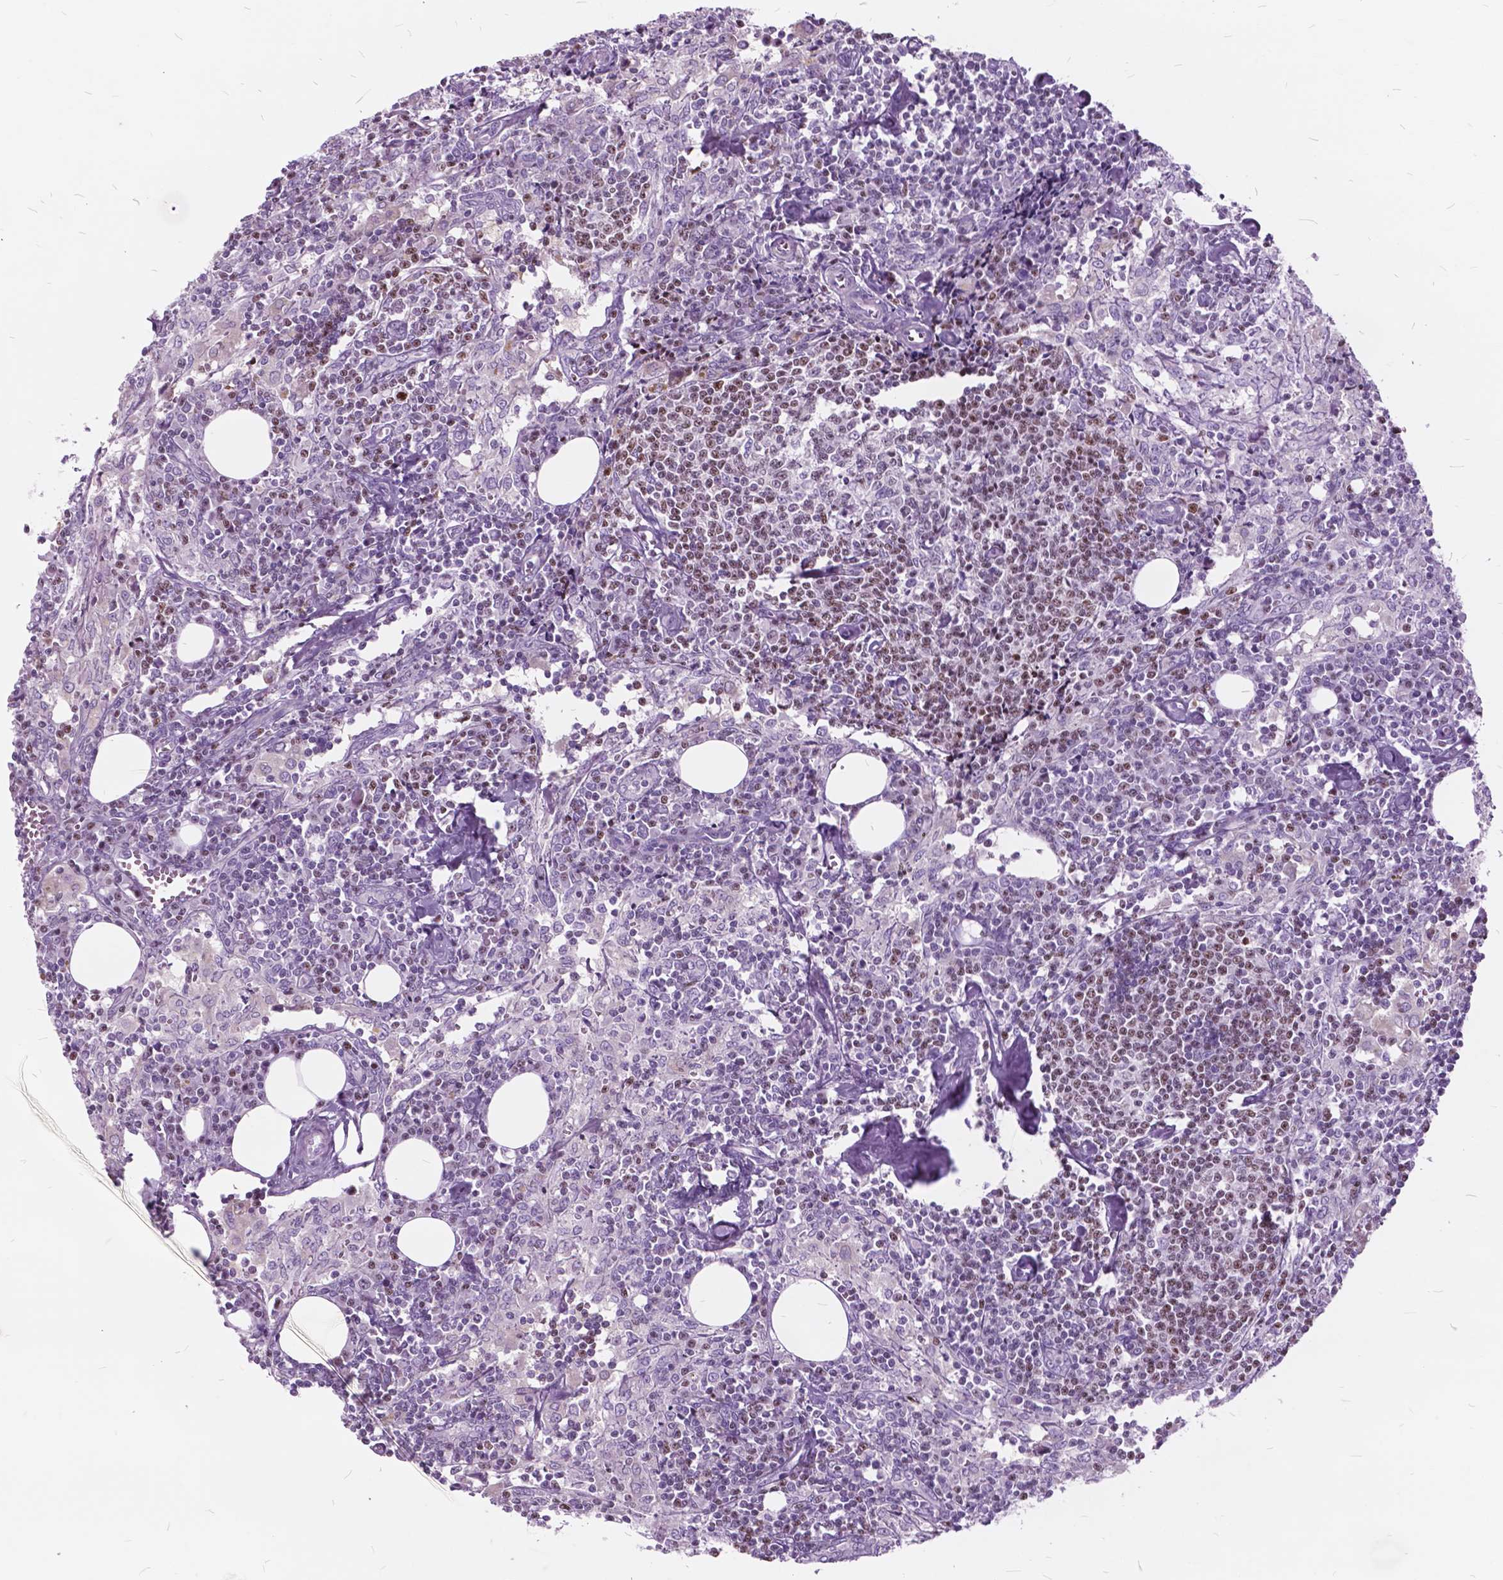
{"staining": {"intensity": "moderate", "quantity": "25%-75%", "location": "nuclear"}, "tissue": "lymph node", "cell_type": "Germinal center cells", "image_type": "normal", "snomed": [{"axis": "morphology", "description": "Normal tissue, NOS"}, {"axis": "topography", "description": "Lymph node"}], "caption": "Approximately 25%-75% of germinal center cells in normal lymph node display moderate nuclear protein expression as visualized by brown immunohistochemical staining.", "gene": "SP140", "patient": {"sex": "male", "age": 55}}